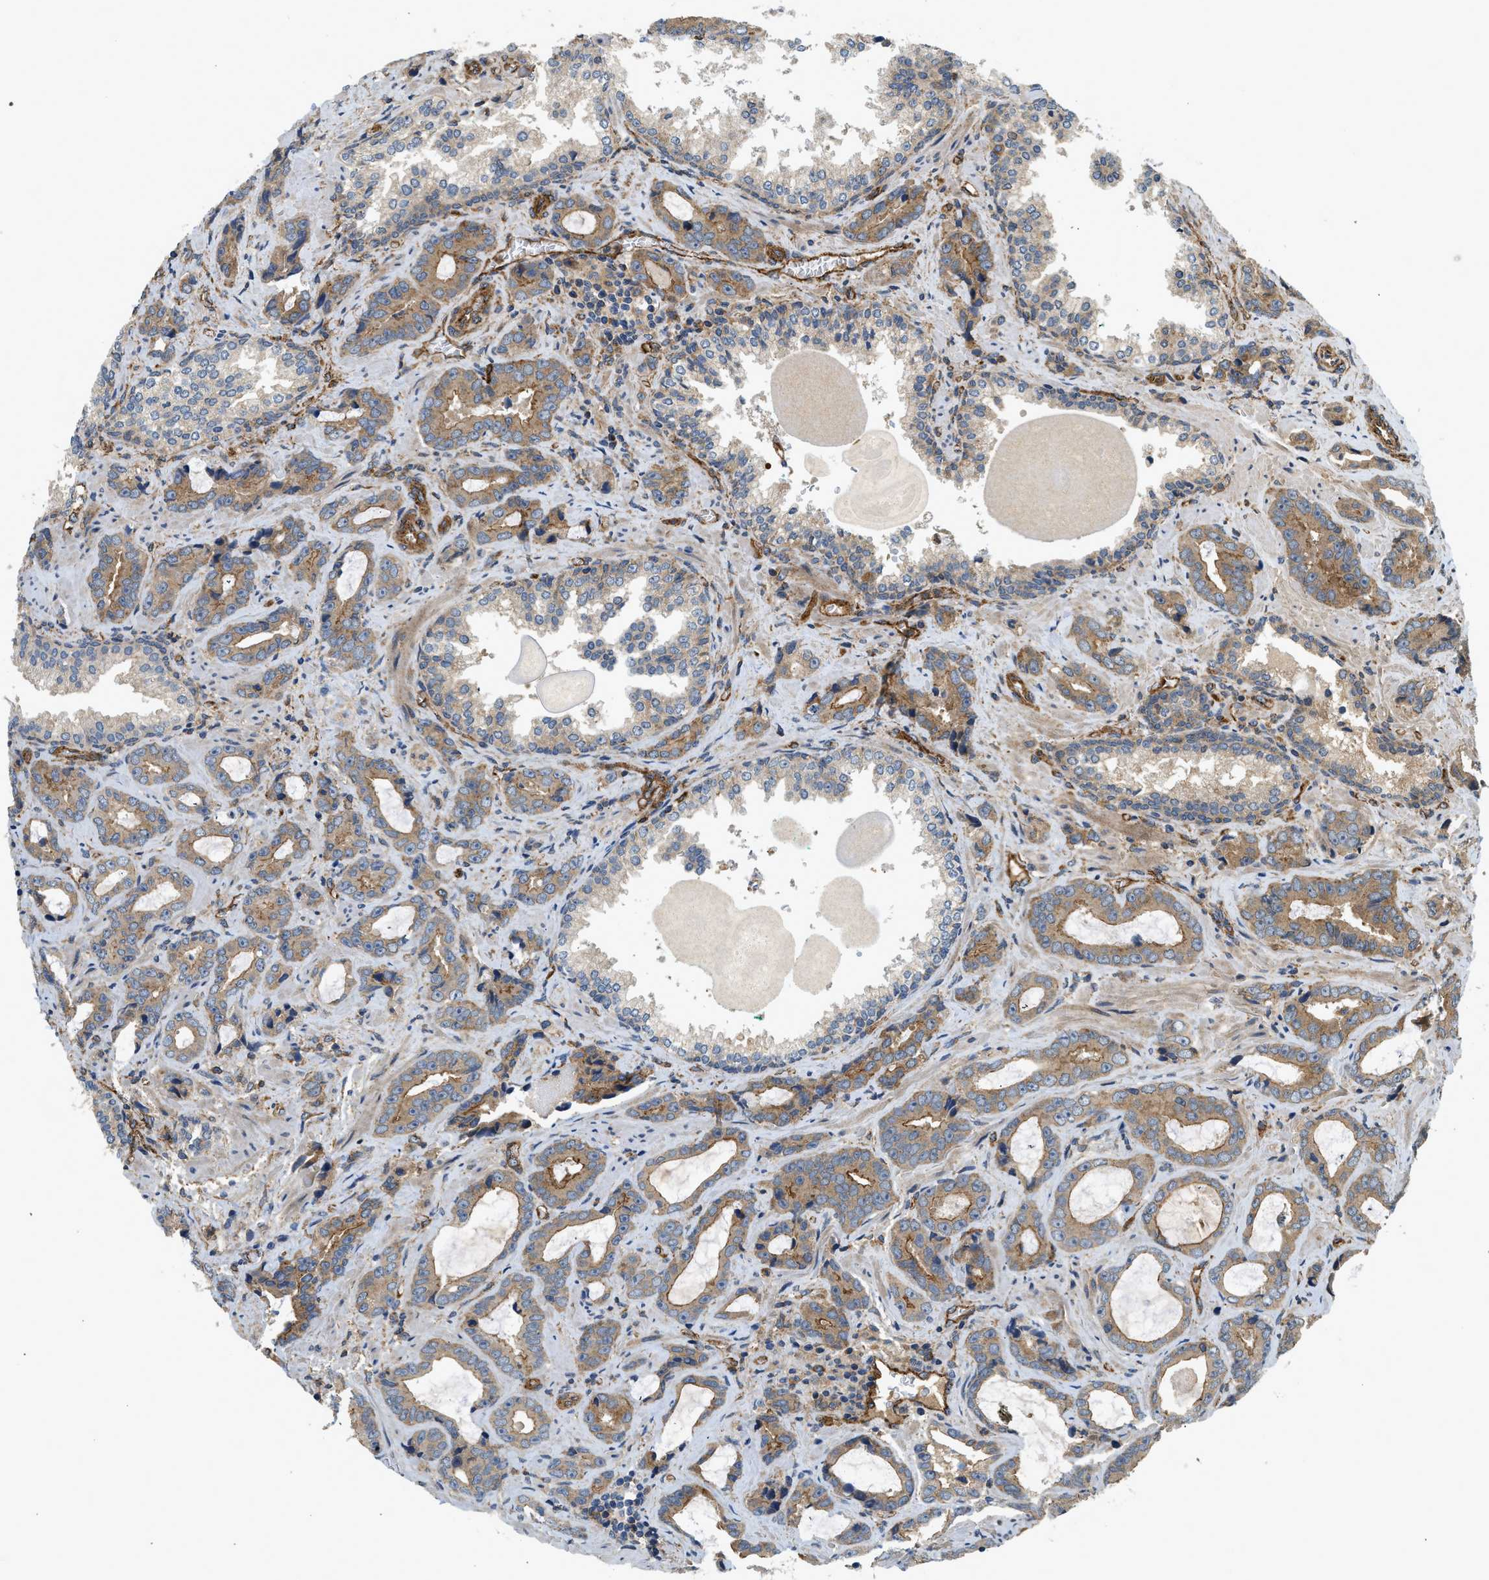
{"staining": {"intensity": "moderate", "quantity": ">75%", "location": "cytoplasmic/membranous"}, "tissue": "prostate cancer", "cell_type": "Tumor cells", "image_type": "cancer", "snomed": [{"axis": "morphology", "description": "Adenocarcinoma, Low grade"}, {"axis": "topography", "description": "Prostate"}], "caption": "This histopathology image reveals immunohistochemistry (IHC) staining of adenocarcinoma (low-grade) (prostate), with medium moderate cytoplasmic/membranous staining in approximately >75% of tumor cells.", "gene": "HIP1", "patient": {"sex": "male", "age": 60}}